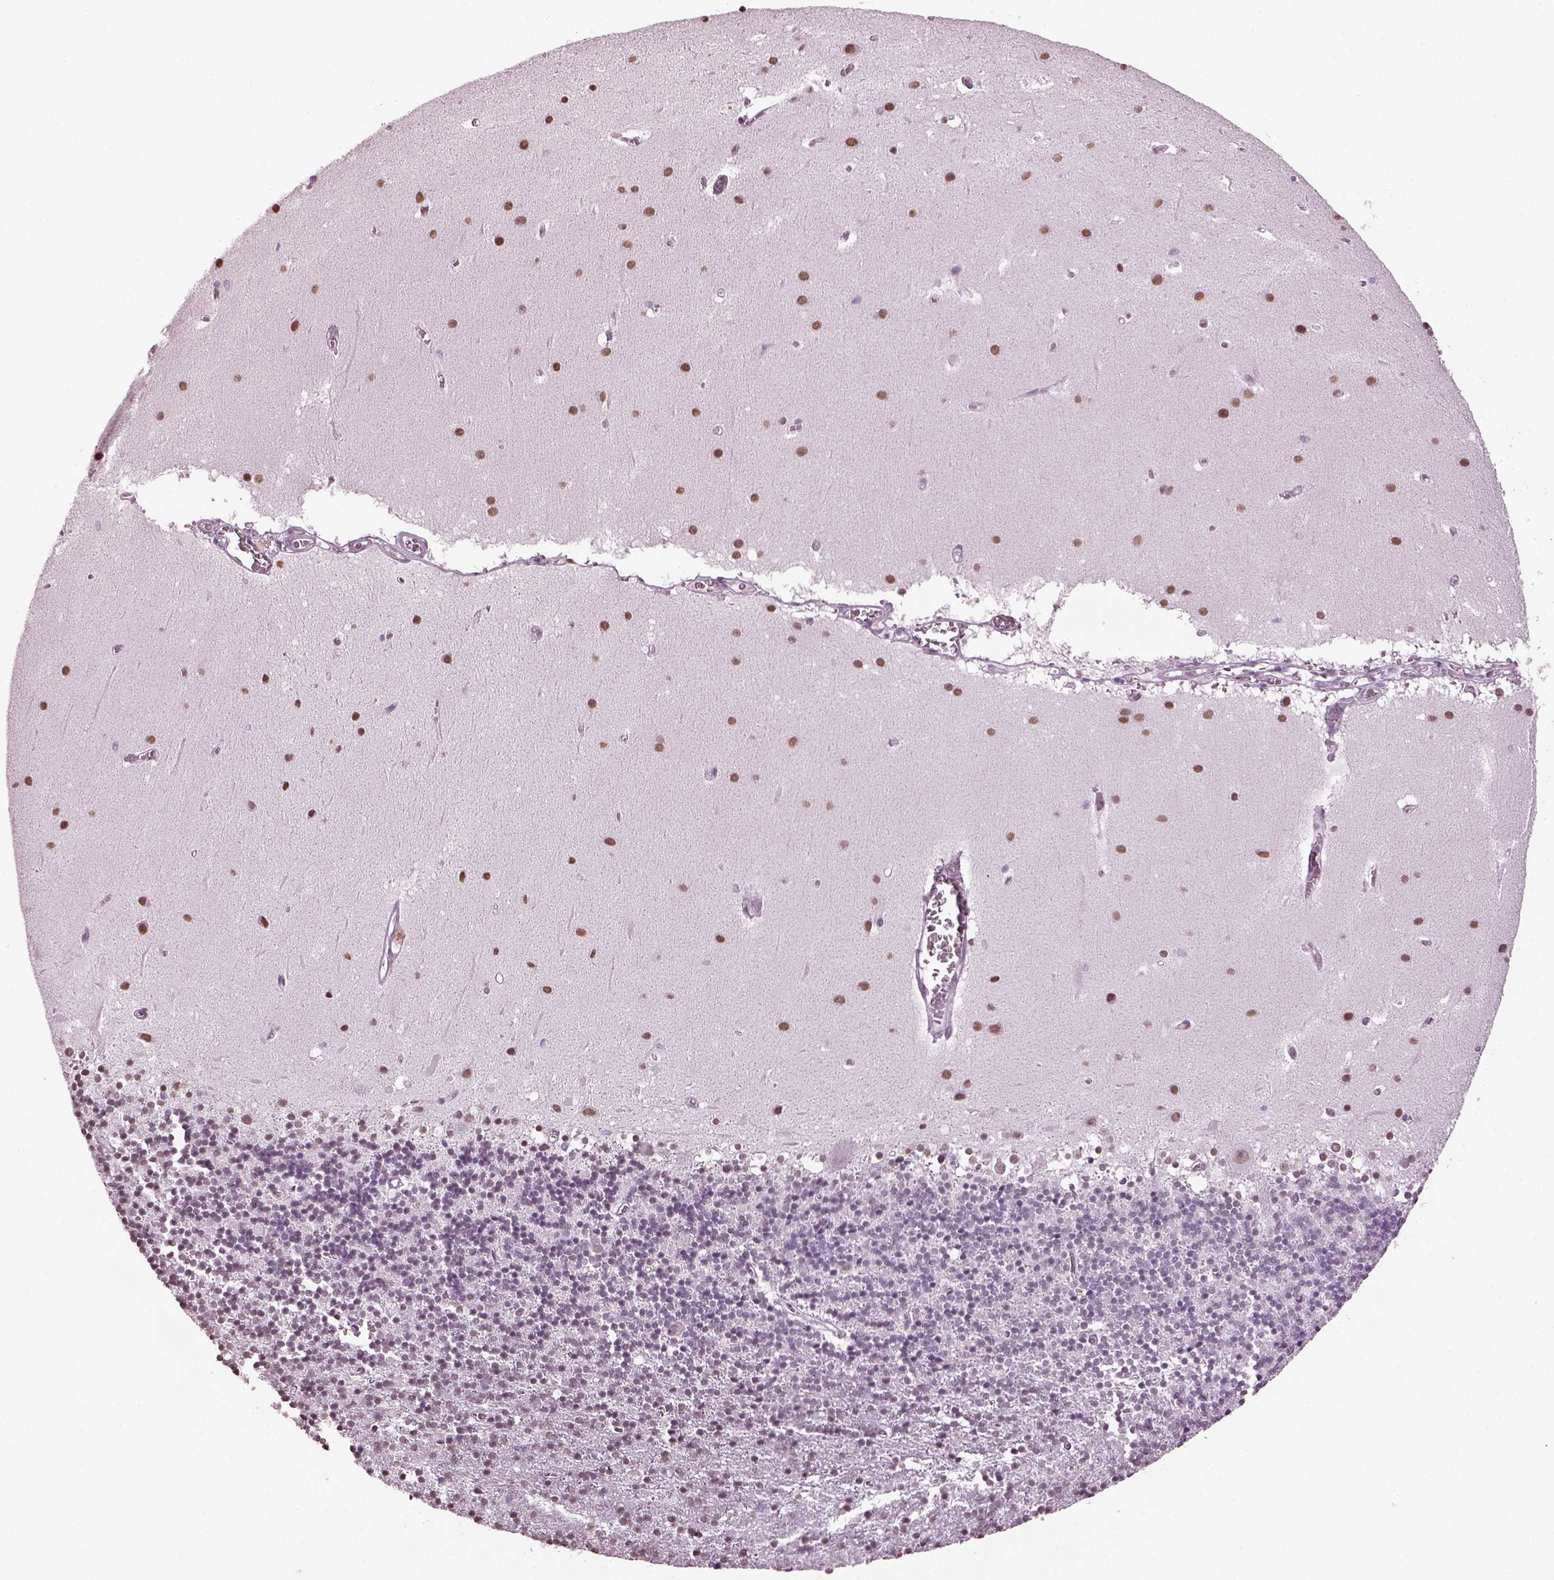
{"staining": {"intensity": "negative", "quantity": "none", "location": "none"}, "tissue": "cerebellum", "cell_type": "Cells in granular layer", "image_type": "normal", "snomed": [{"axis": "morphology", "description": "Normal tissue, NOS"}, {"axis": "topography", "description": "Cerebellum"}], "caption": "IHC image of normal human cerebellum stained for a protein (brown), which demonstrates no expression in cells in granular layer.", "gene": "KRTAP3", "patient": {"sex": "male", "age": 70}}